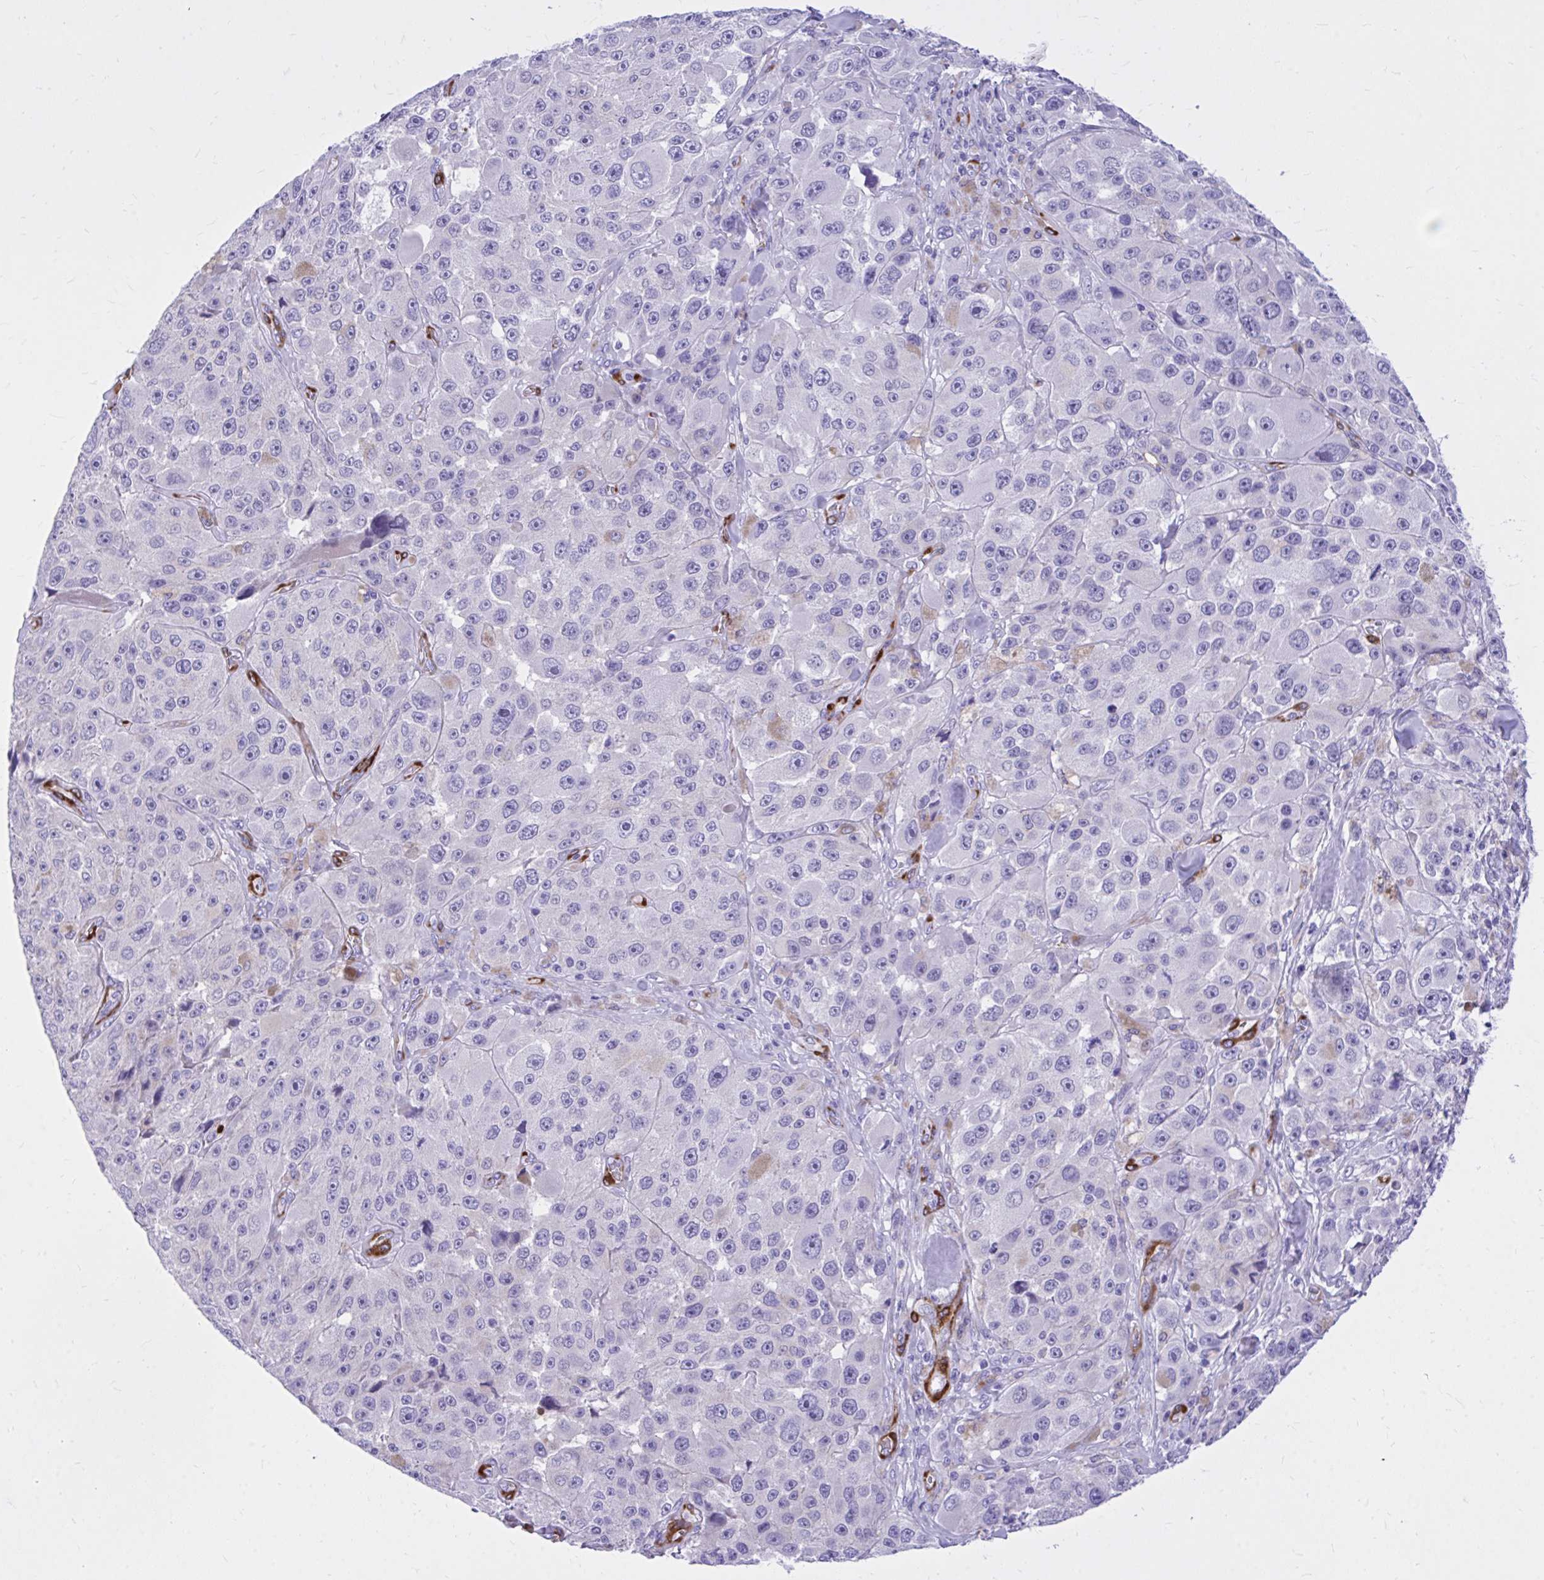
{"staining": {"intensity": "negative", "quantity": "none", "location": "none"}, "tissue": "melanoma", "cell_type": "Tumor cells", "image_type": "cancer", "snomed": [{"axis": "morphology", "description": "Malignant melanoma, Metastatic site"}, {"axis": "topography", "description": "Lymph node"}], "caption": "Malignant melanoma (metastatic site) was stained to show a protein in brown. There is no significant expression in tumor cells.", "gene": "EPB41L1", "patient": {"sex": "male", "age": 62}}